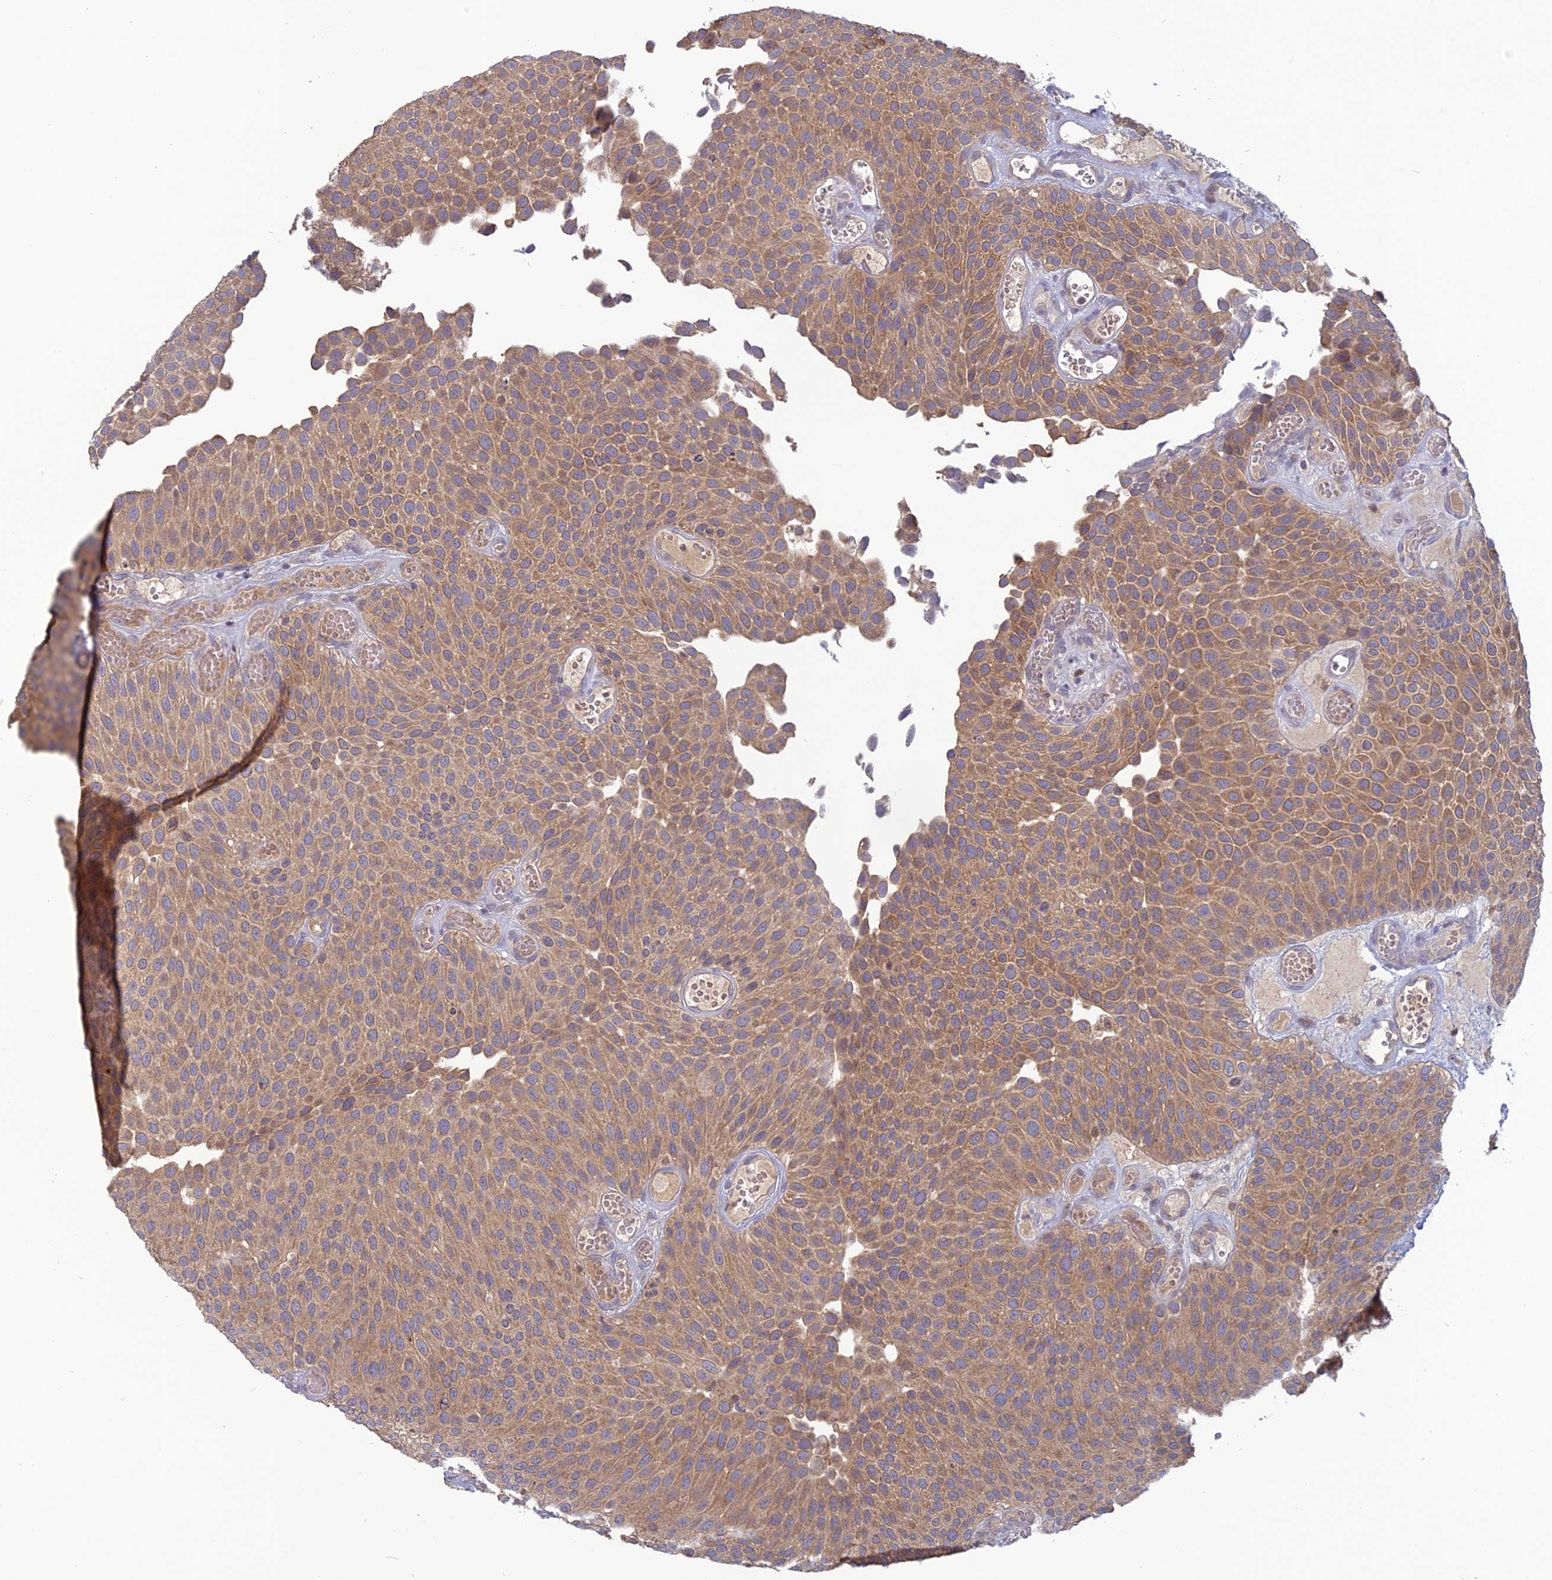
{"staining": {"intensity": "moderate", "quantity": ">75%", "location": "cytoplasmic/membranous"}, "tissue": "urothelial cancer", "cell_type": "Tumor cells", "image_type": "cancer", "snomed": [{"axis": "morphology", "description": "Urothelial carcinoma, Low grade"}, {"axis": "topography", "description": "Urinary bladder"}], "caption": "IHC of human urothelial cancer shows medium levels of moderate cytoplasmic/membranous staining in approximately >75% of tumor cells.", "gene": "TMEM208", "patient": {"sex": "male", "age": 89}}